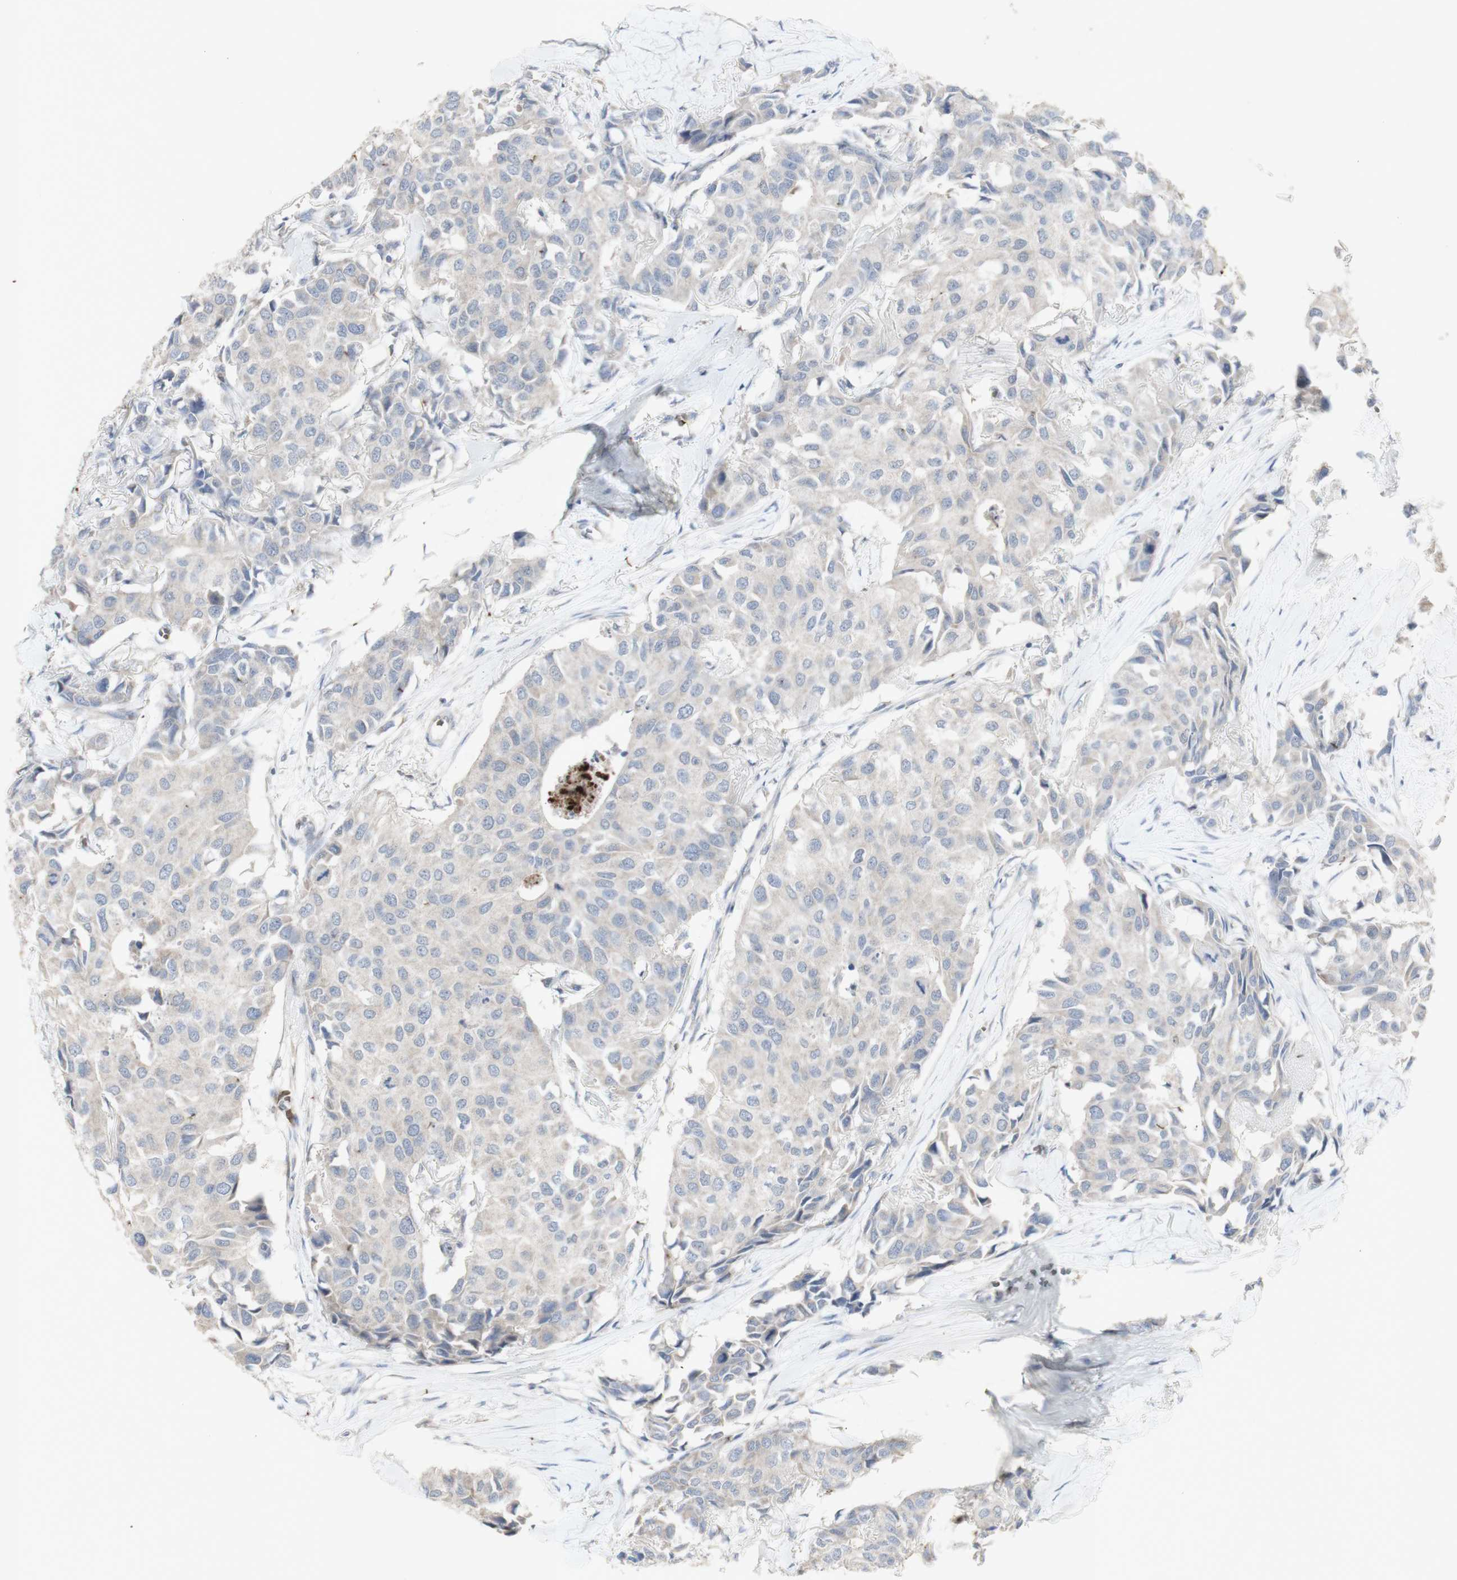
{"staining": {"intensity": "weak", "quantity": ">75%", "location": "cytoplasmic/membranous"}, "tissue": "breast cancer", "cell_type": "Tumor cells", "image_type": "cancer", "snomed": [{"axis": "morphology", "description": "Duct carcinoma"}, {"axis": "topography", "description": "Breast"}], "caption": "Human intraductal carcinoma (breast) stained with a protein marker reveals weak staining in tumor cells.", "gene": "INS", "patient": {"sex": "female", "age": 80}}